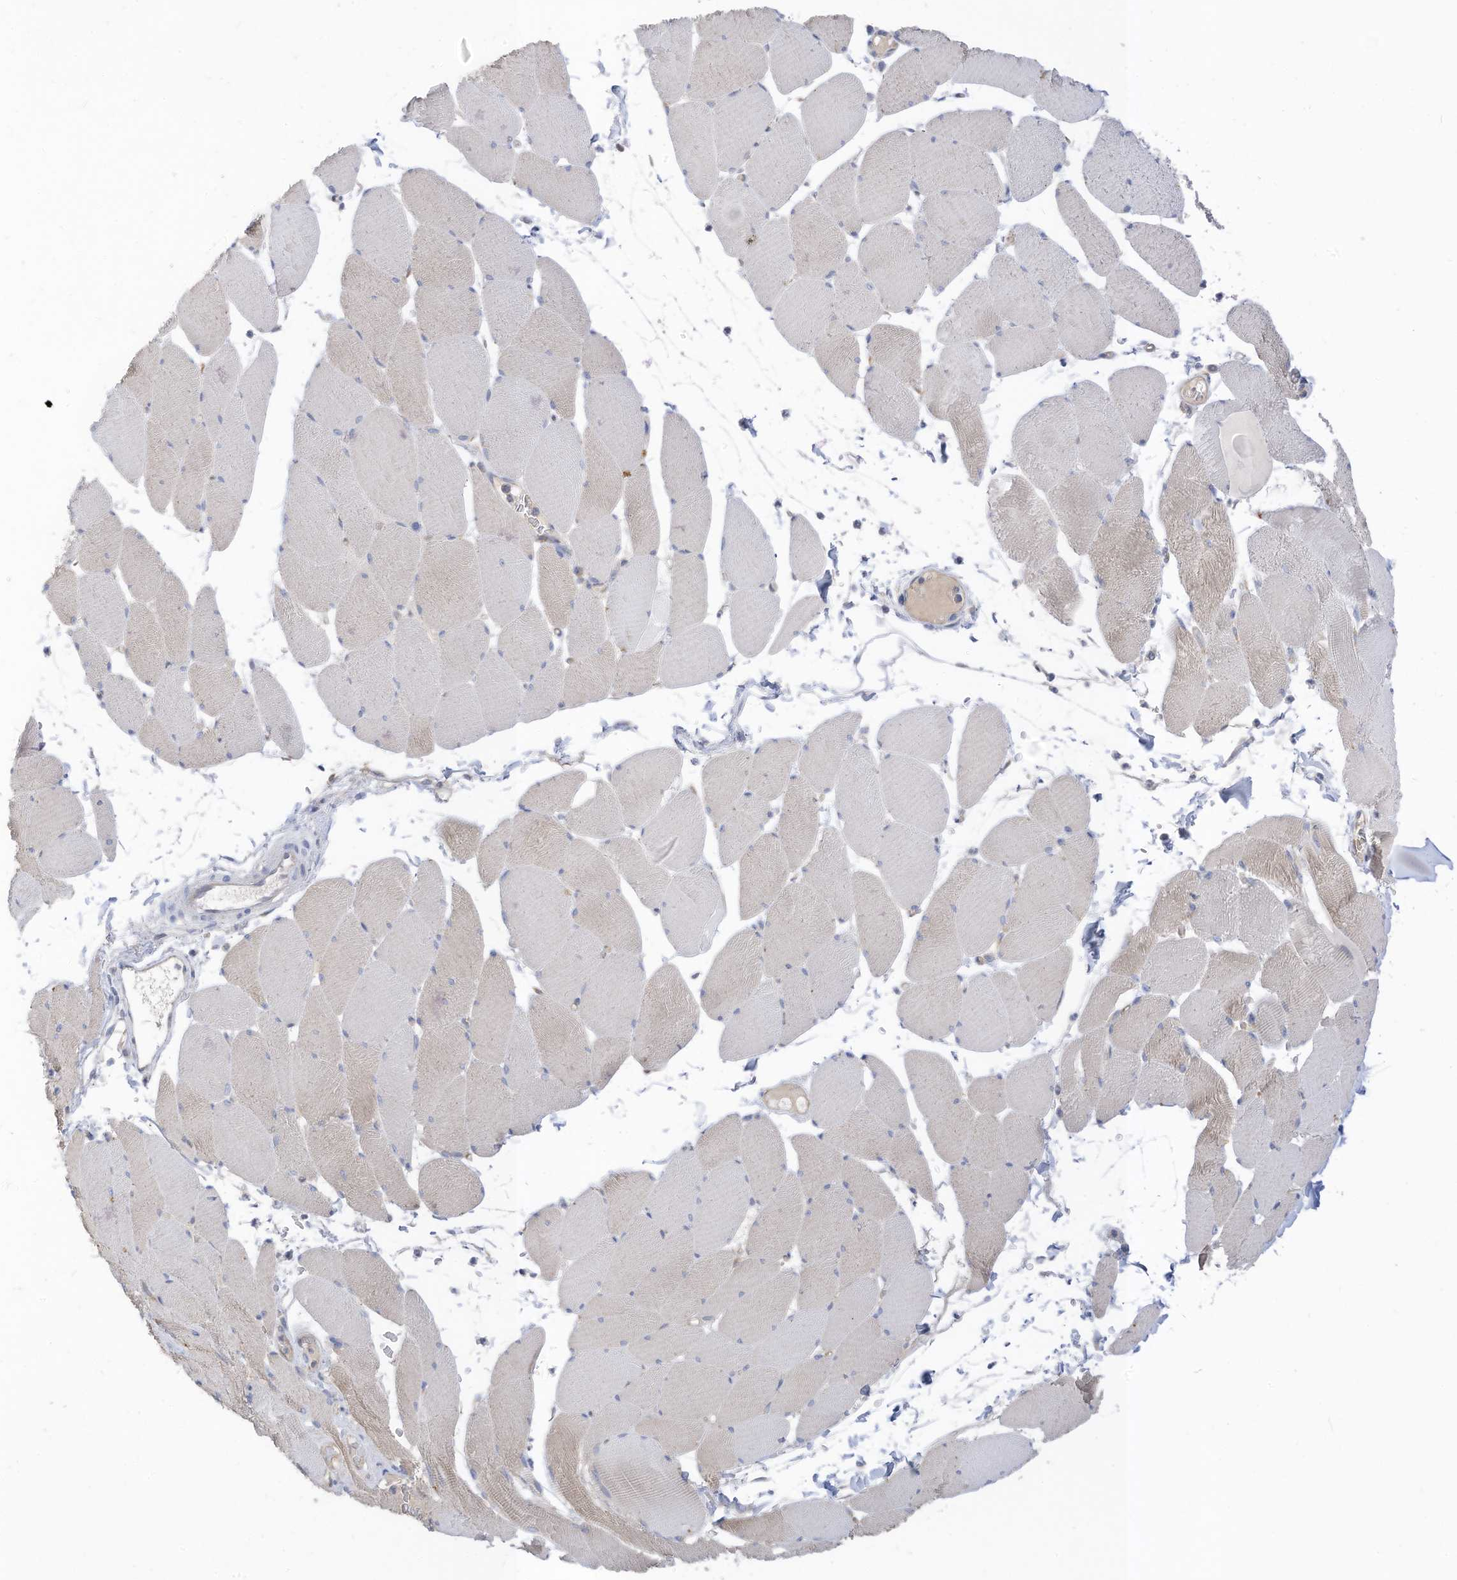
{"staining": {"intensity": "moderate", "quantity": "<25%", "location": "cytoplasmic/membranous"}, "tissue": "skeletal muscle", "cell_type": "Myocytes", "image_type": "normal", "snomed": [{"axis": "morphology", "description": "Normal tissue, NOS"}, {"axis": "topography", "description": "Skeletal muscle"}, {"axis": "topography", "description": "Head-Neck"}], "caption": "Myocytes show low levels of moderate cytoplasmic/membranous expression in about <25% of cells in normal human skeletal muscle.", "gene": "RASA2", "patient": {"sex": "male", "age": 66}}